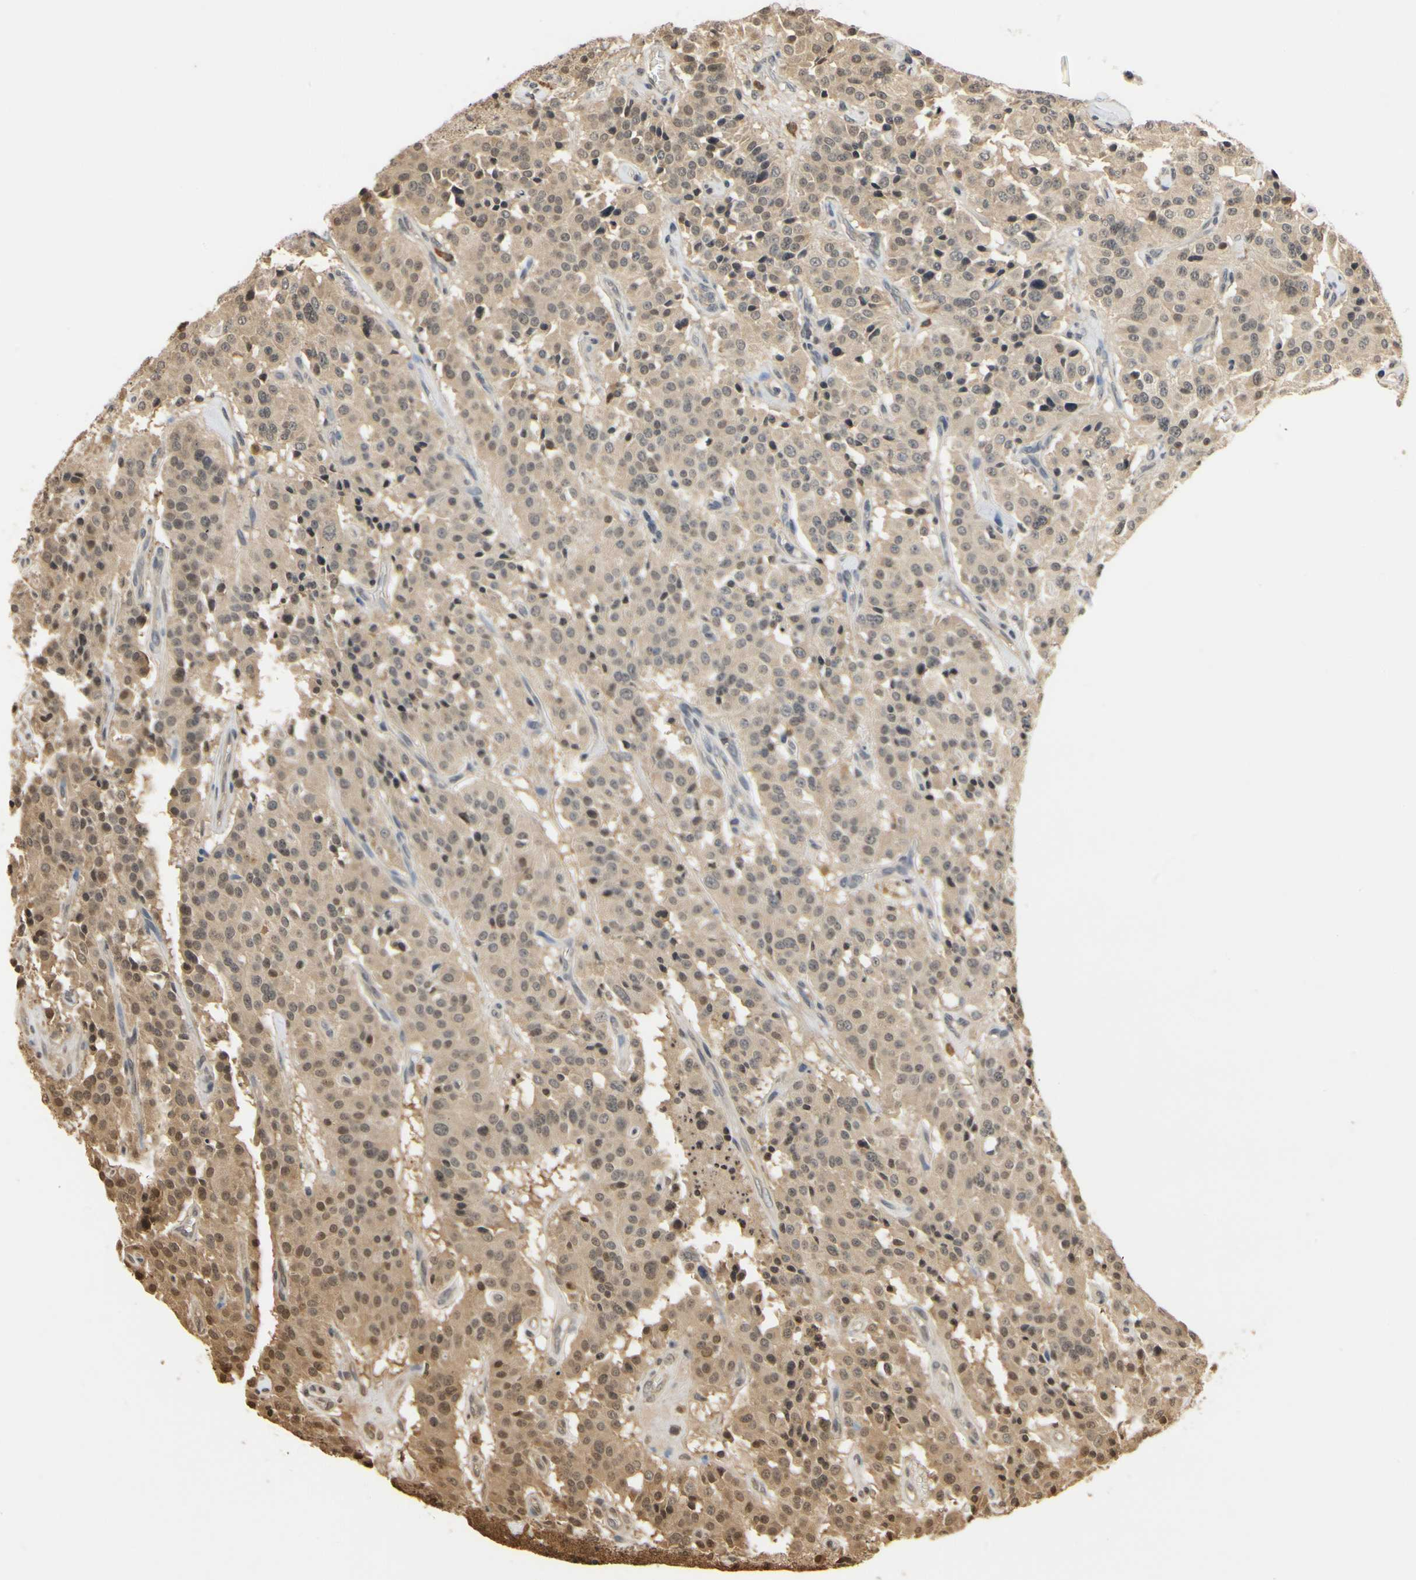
{"staining": {"intensity": "weak", "quantity": ">75%", "location": "cytoplasmic/membranous"}, "tissue": "carcinoid", "cell_type": "Tumor cells", "image_type": "cancer", "snomed": [{"axis": "morphology", "description": "Carcinoid, malignant, NOS"}, {"axis": "topography", "description": "Lung"}], "caption": "Human carcinoid (malignant) stained with a brown dye demonstrates weak cytoplasmic/membranous positive expression in about >75% of tumor cells.", "gene": "SOD1", "patient": {"sex": "male", "age": 30}}